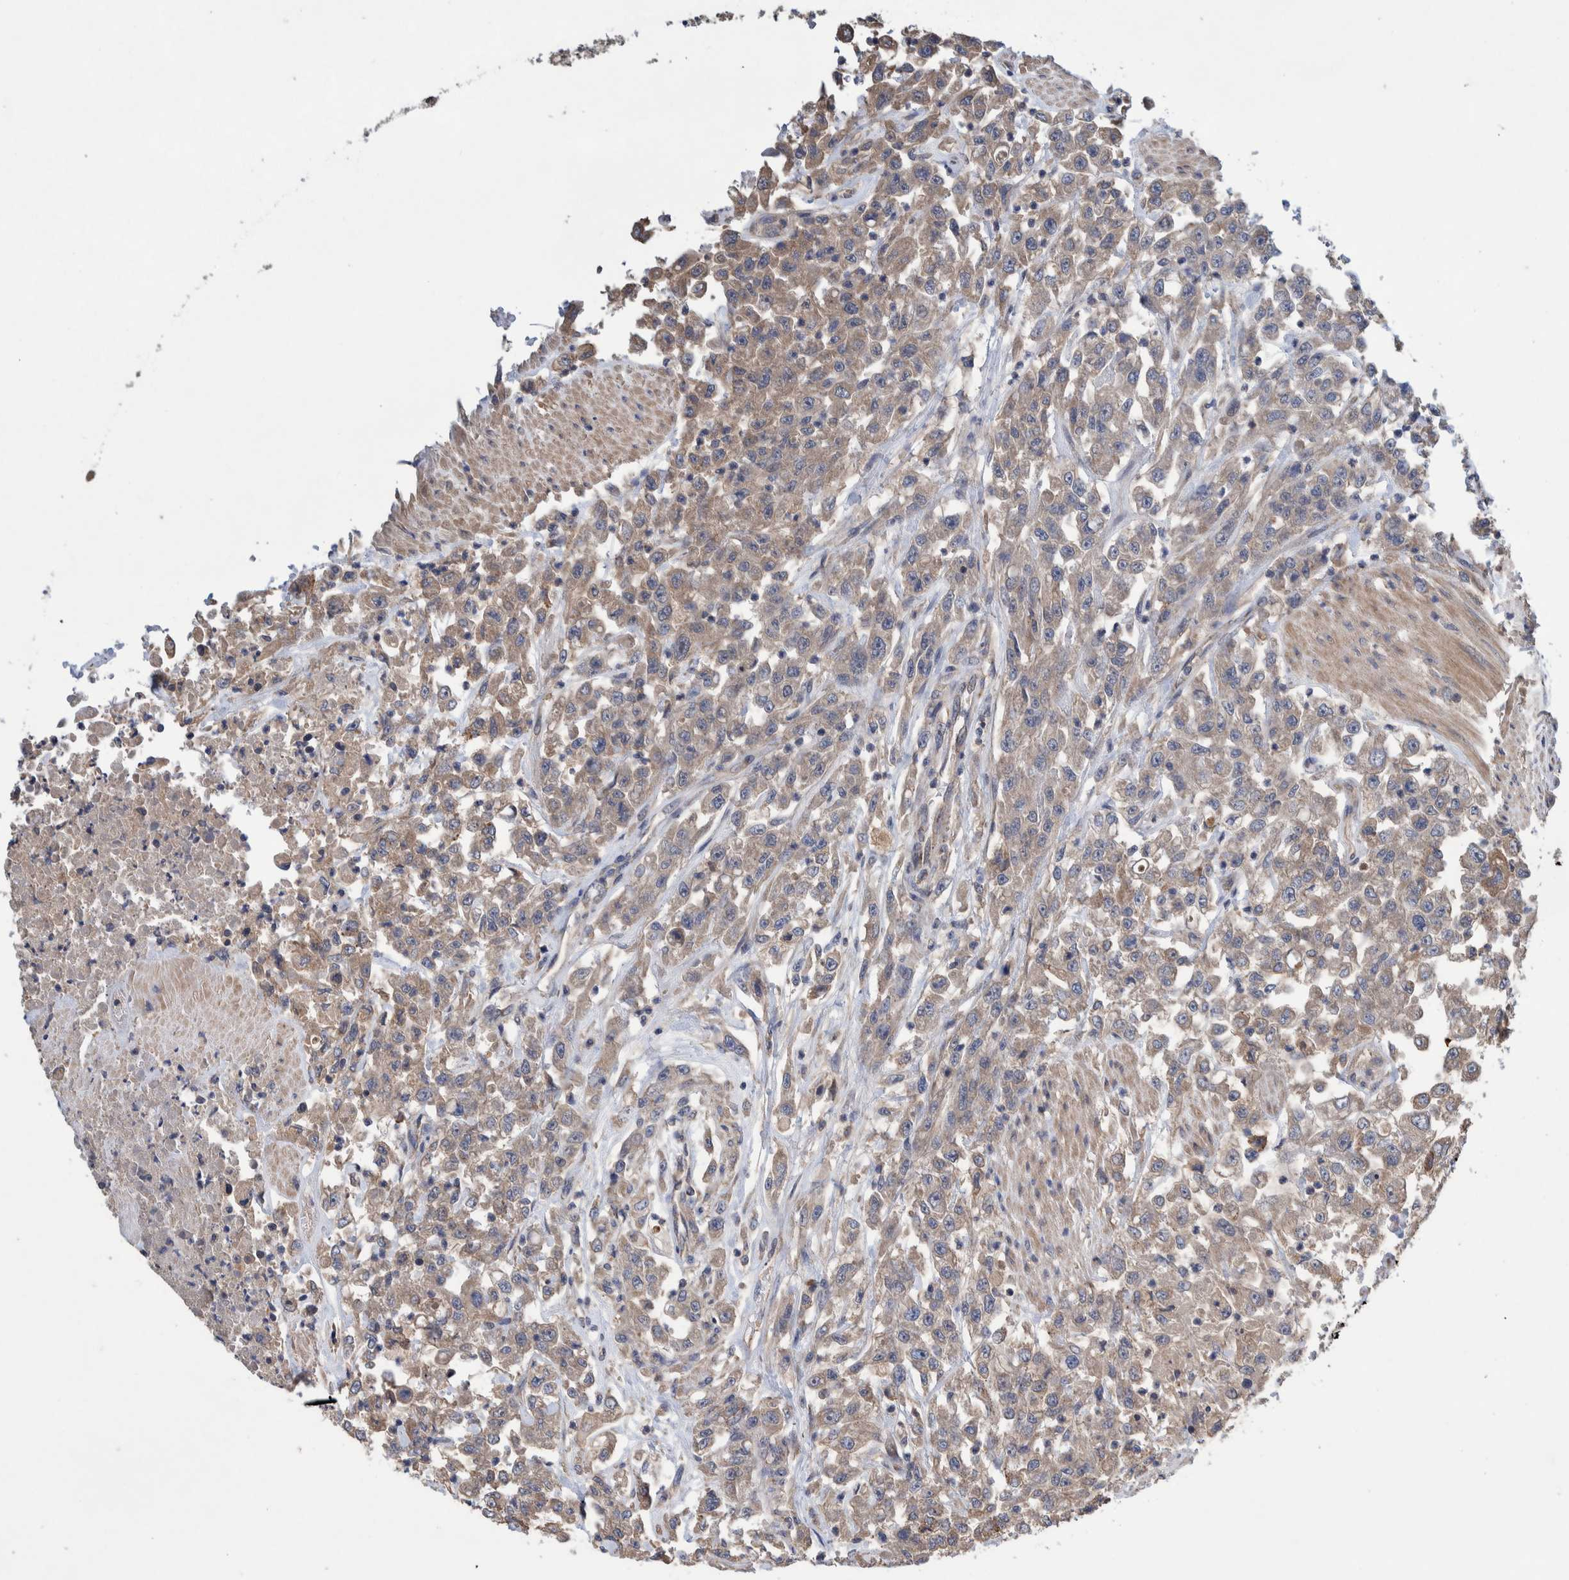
{"staining": {"intensity": "weak", "quantity": ">75%", "location": "cytoplasmic/membranous"}, "tissue": "urothelial cancer", "cell_type": "Tumor cells", "image_type": "cancer", "snomed": [{"axis": "morphology", "description": "Urothelial carcinoma, High grade"}, {"axis": "topography", "description": "Urinary bladder"}], "caption": "Immunohistochemical staining of urothelial carcinoma (high-grade) exhibits weak cytoplasmic/membranous protein positivity in approximately >75% of tumor cells.", "gene": "PIK3R6", "patient": {"sex": "male", "age": 46}}